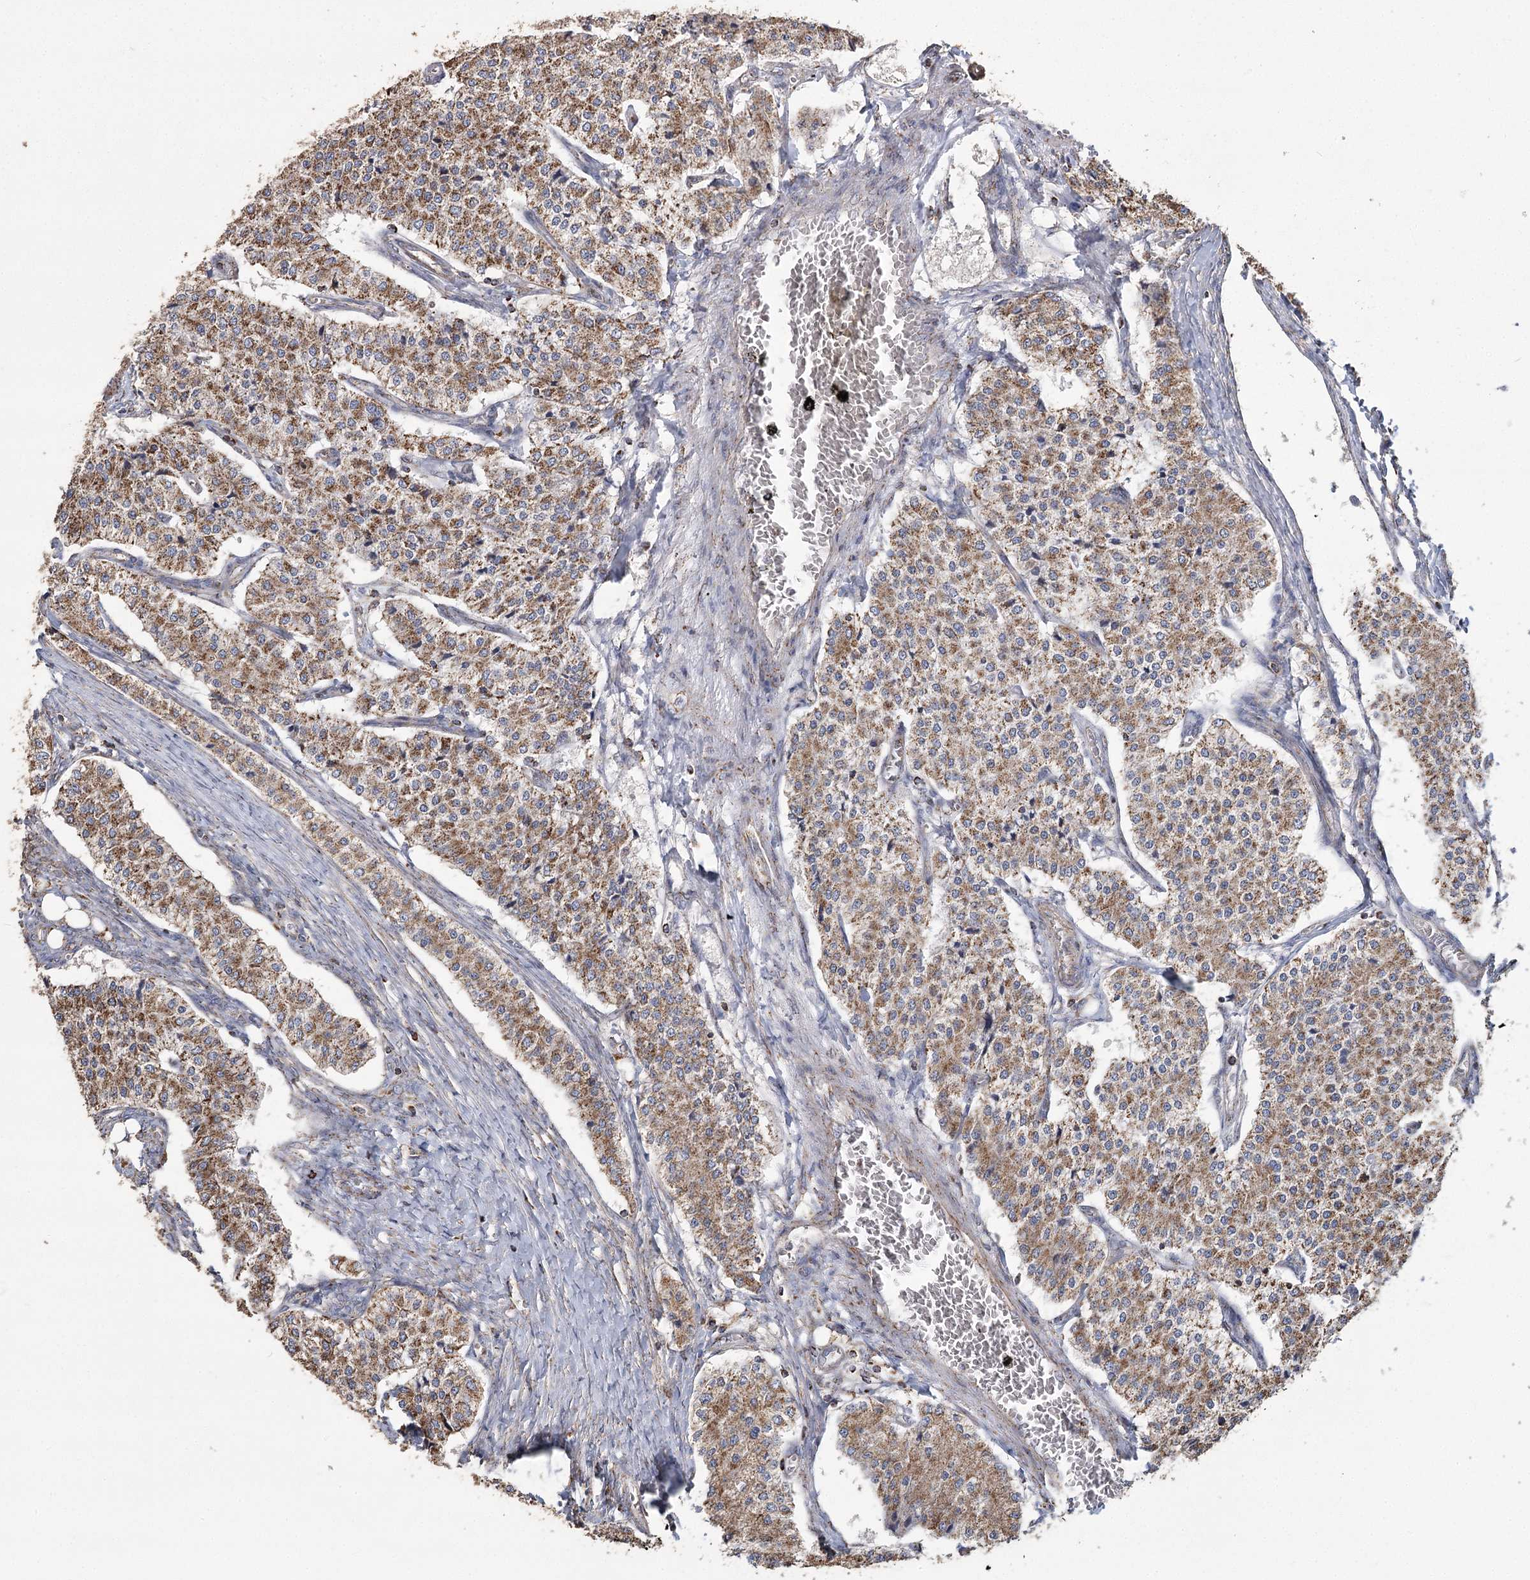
{"staining": {"intensity": "moderate", "quantity": ">75%", "location": "cytoplasmic/membranous"}, "tissue": "carcinoid", "cell_type": "Tumor cells", "image_type": "cancer", "snomed": [{"axis": "morphology", "description": "Carcinoid, malignant, NOS"}, {"axis": "topography", "description": "Colon"}], "caption": "Protein expression analysis of malignant carcinoid demonstrates moderate cytoplasmic/membranous staining in about >75% of tumor cells.", "gene": "RANBP3L", "patient": {"sex": "female", "age": 52}}